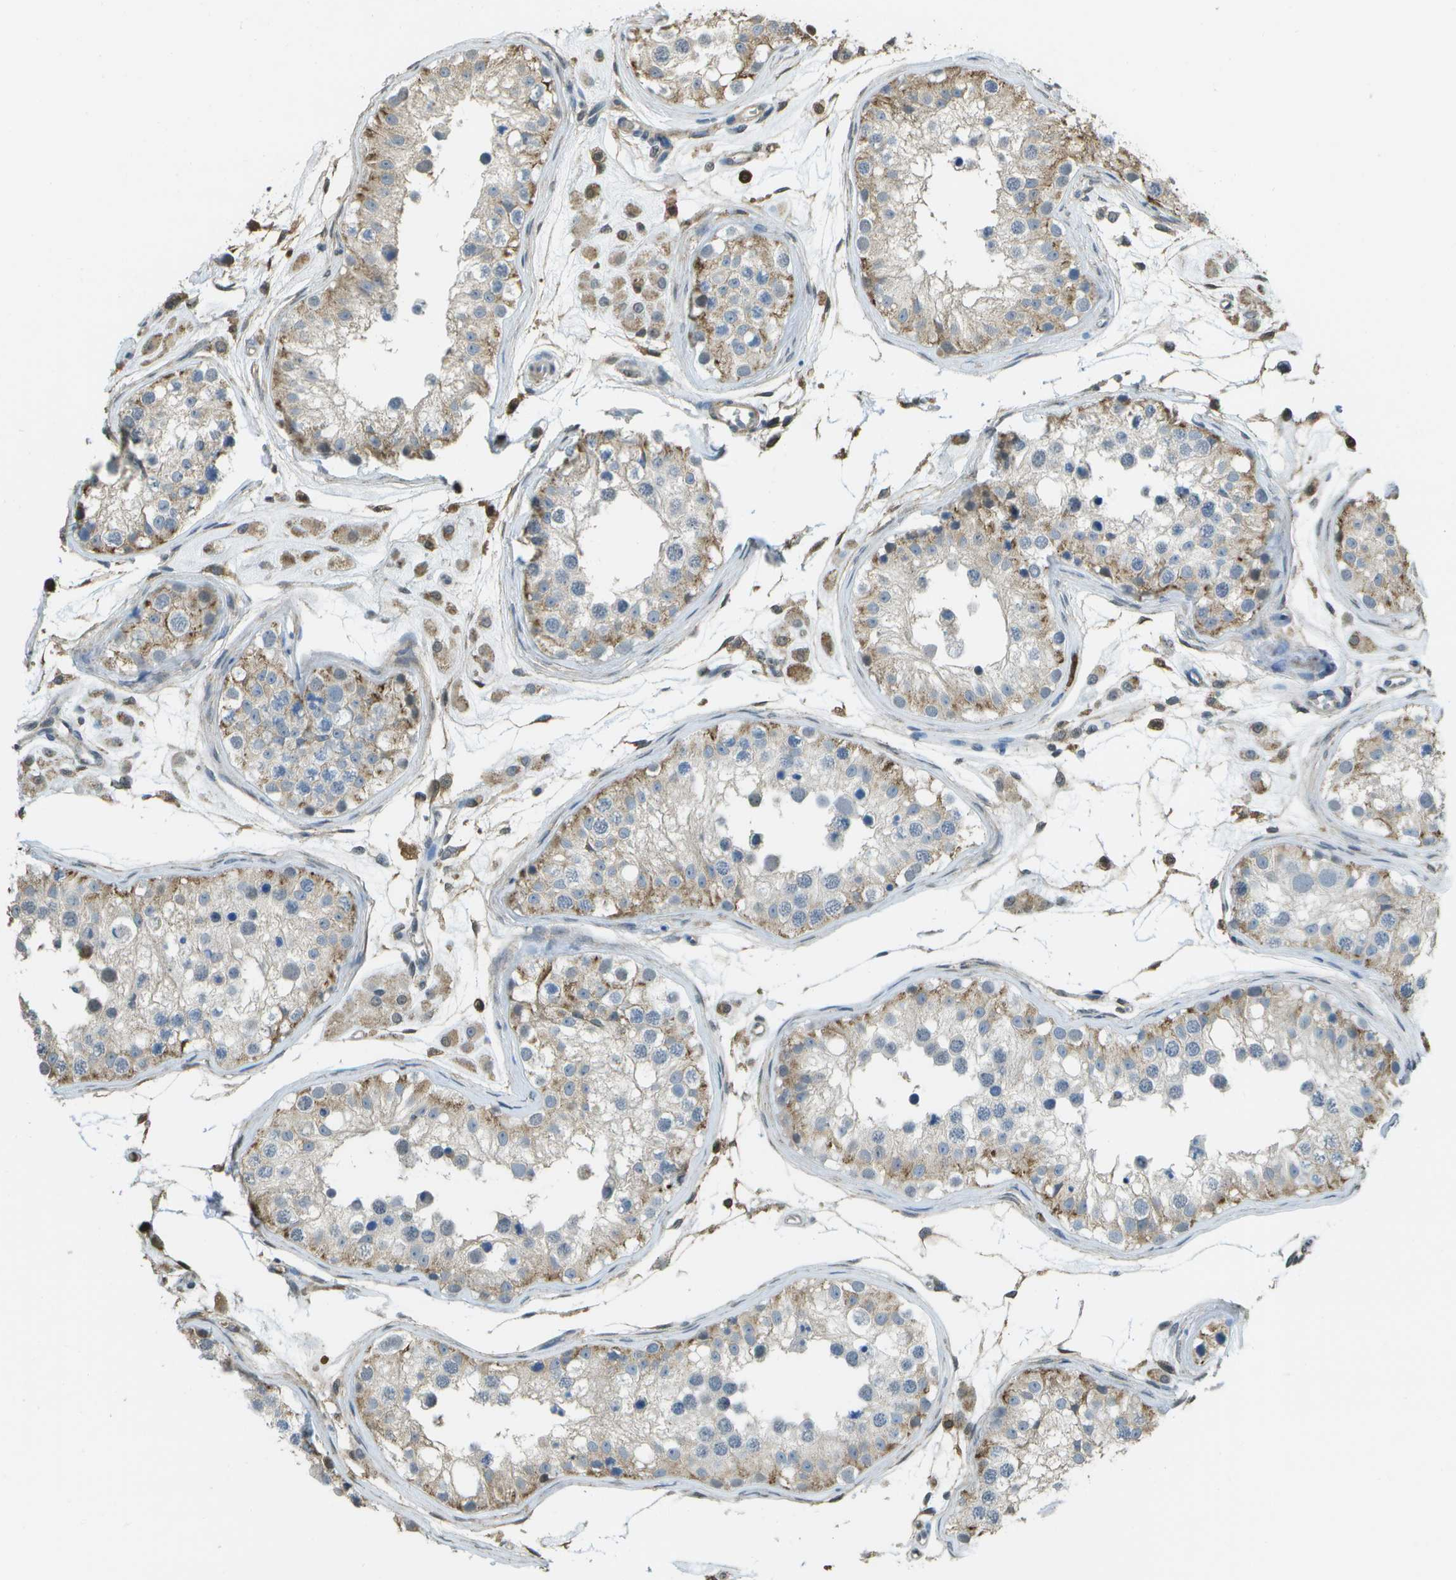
{"staining": {"intensity": "moderate", "quantity": "<25%", "location": "cytoplasmic/membranous"}, "tissue": "testis", "cell_type": "Cells in seminiferous ducts", "image_type": "normal", "snomed": [{"axis": "morphology", "description": "Normal tissue, NOS"}, {"axis": "morphology", "description": "Adenocarcinoma, metastatic, NOS"}, {"axis": "topography", "description": "Testis"}], "caption": "An immunohistochemistry histopathology image of unremarkable tissue is shown. Protein staining in brown labels moderate cytoplasmic/membranous positivity in testis within cells in seminiferous ducts. The staining is performed using DAB (3,3'-diaminobenzidine) brown chromogen to label protein expression. The nuclei are counter-stained blue using hematoxylin.", "gene": "CACHD1", "patient": {"sex": "male", "age": 26}}